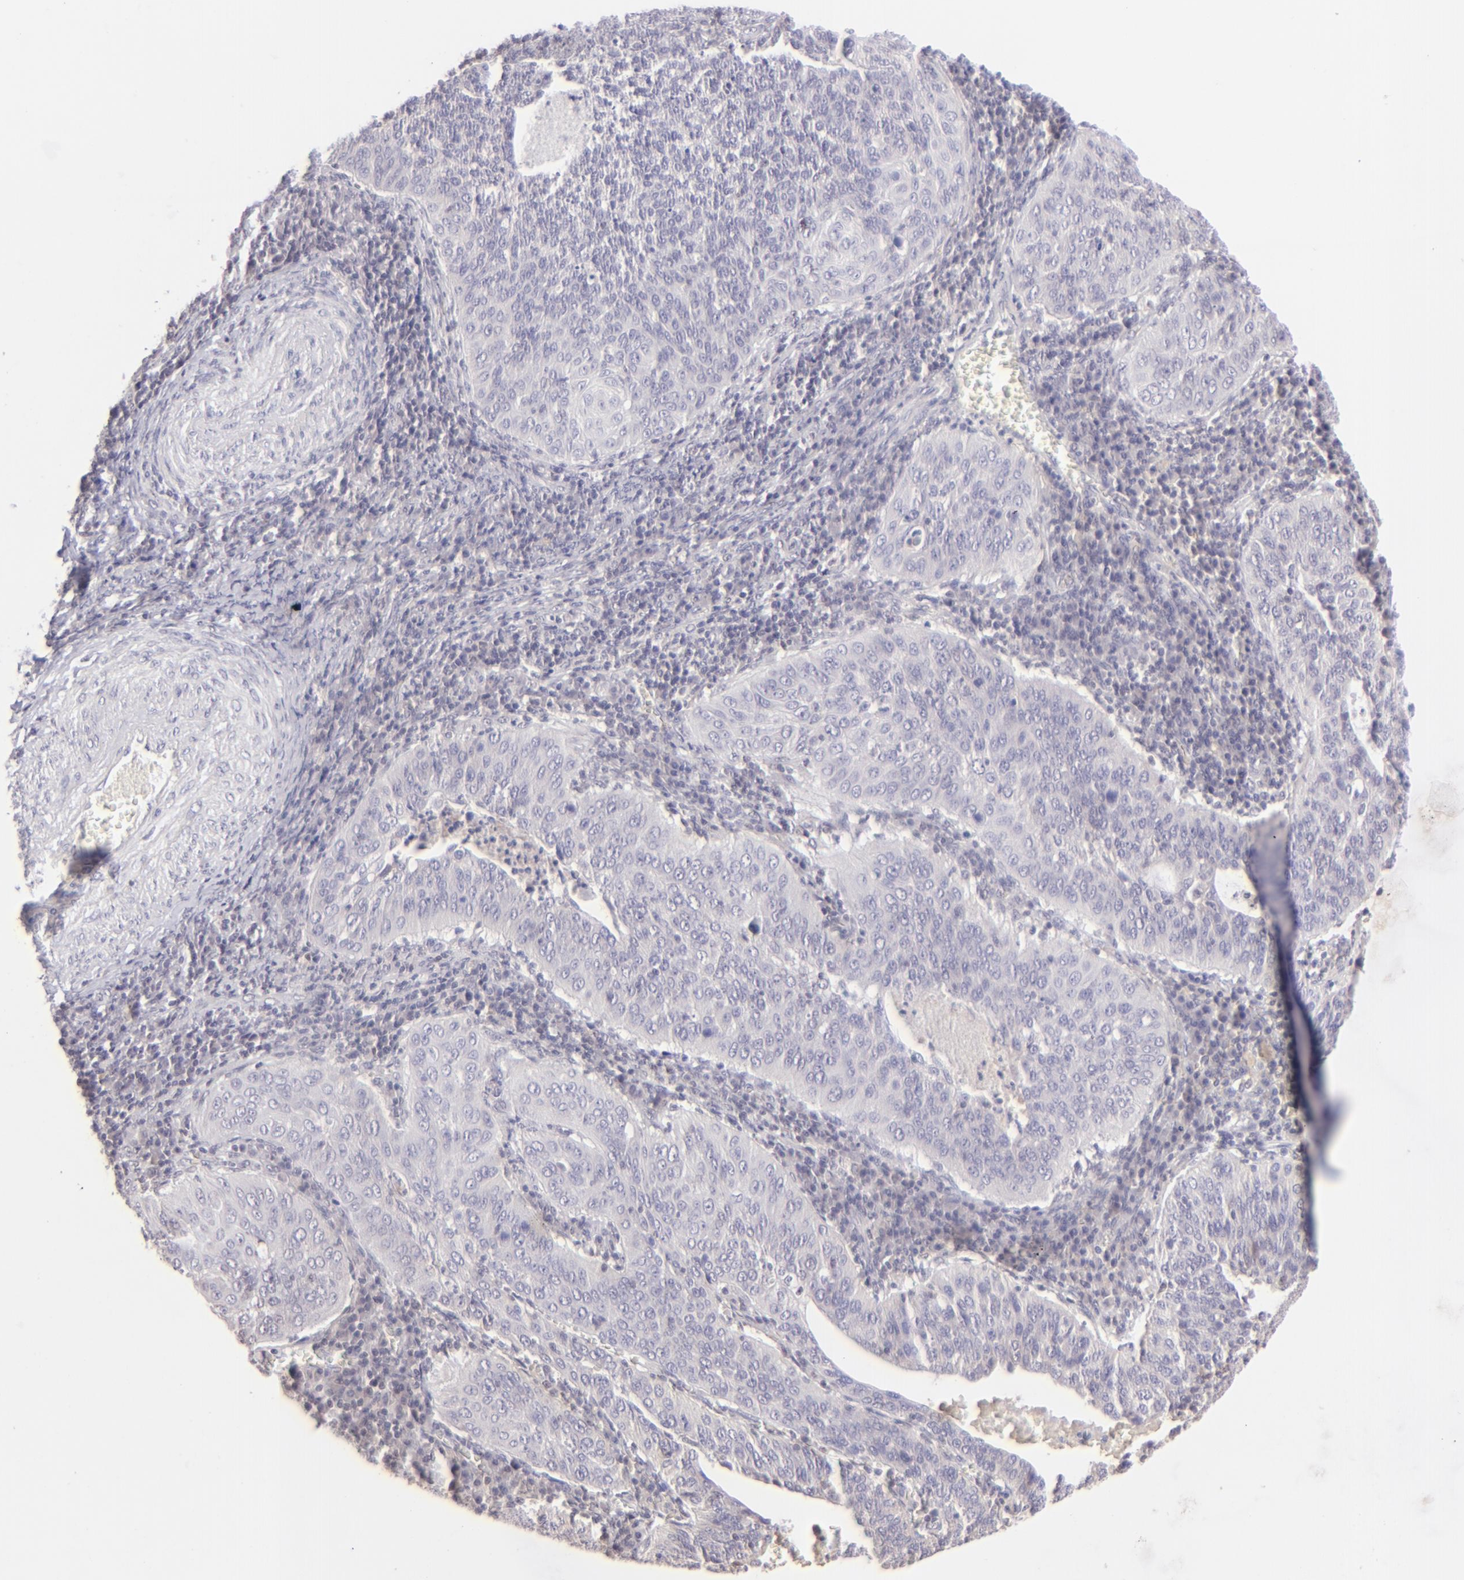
{"staining": {"intensity": "negative", "quantity": "none", "location": "none"}, "tissue": "cervical cancer", "cell_type": "Tumor cells", "image_type": "cancer", "snomed": [{"axis": "morphology", "description": "Squamous cell carcinoma, NOS"}, {"axis": "topography", "description": "Cervix"}], "caption": "Squamous cell carcinoma (cervical) was stained to show a protein in brown. There is no significant expression in tumor cells.", "gene": "MAGEA1", "patient": {"sex": "female", "age": 39}}